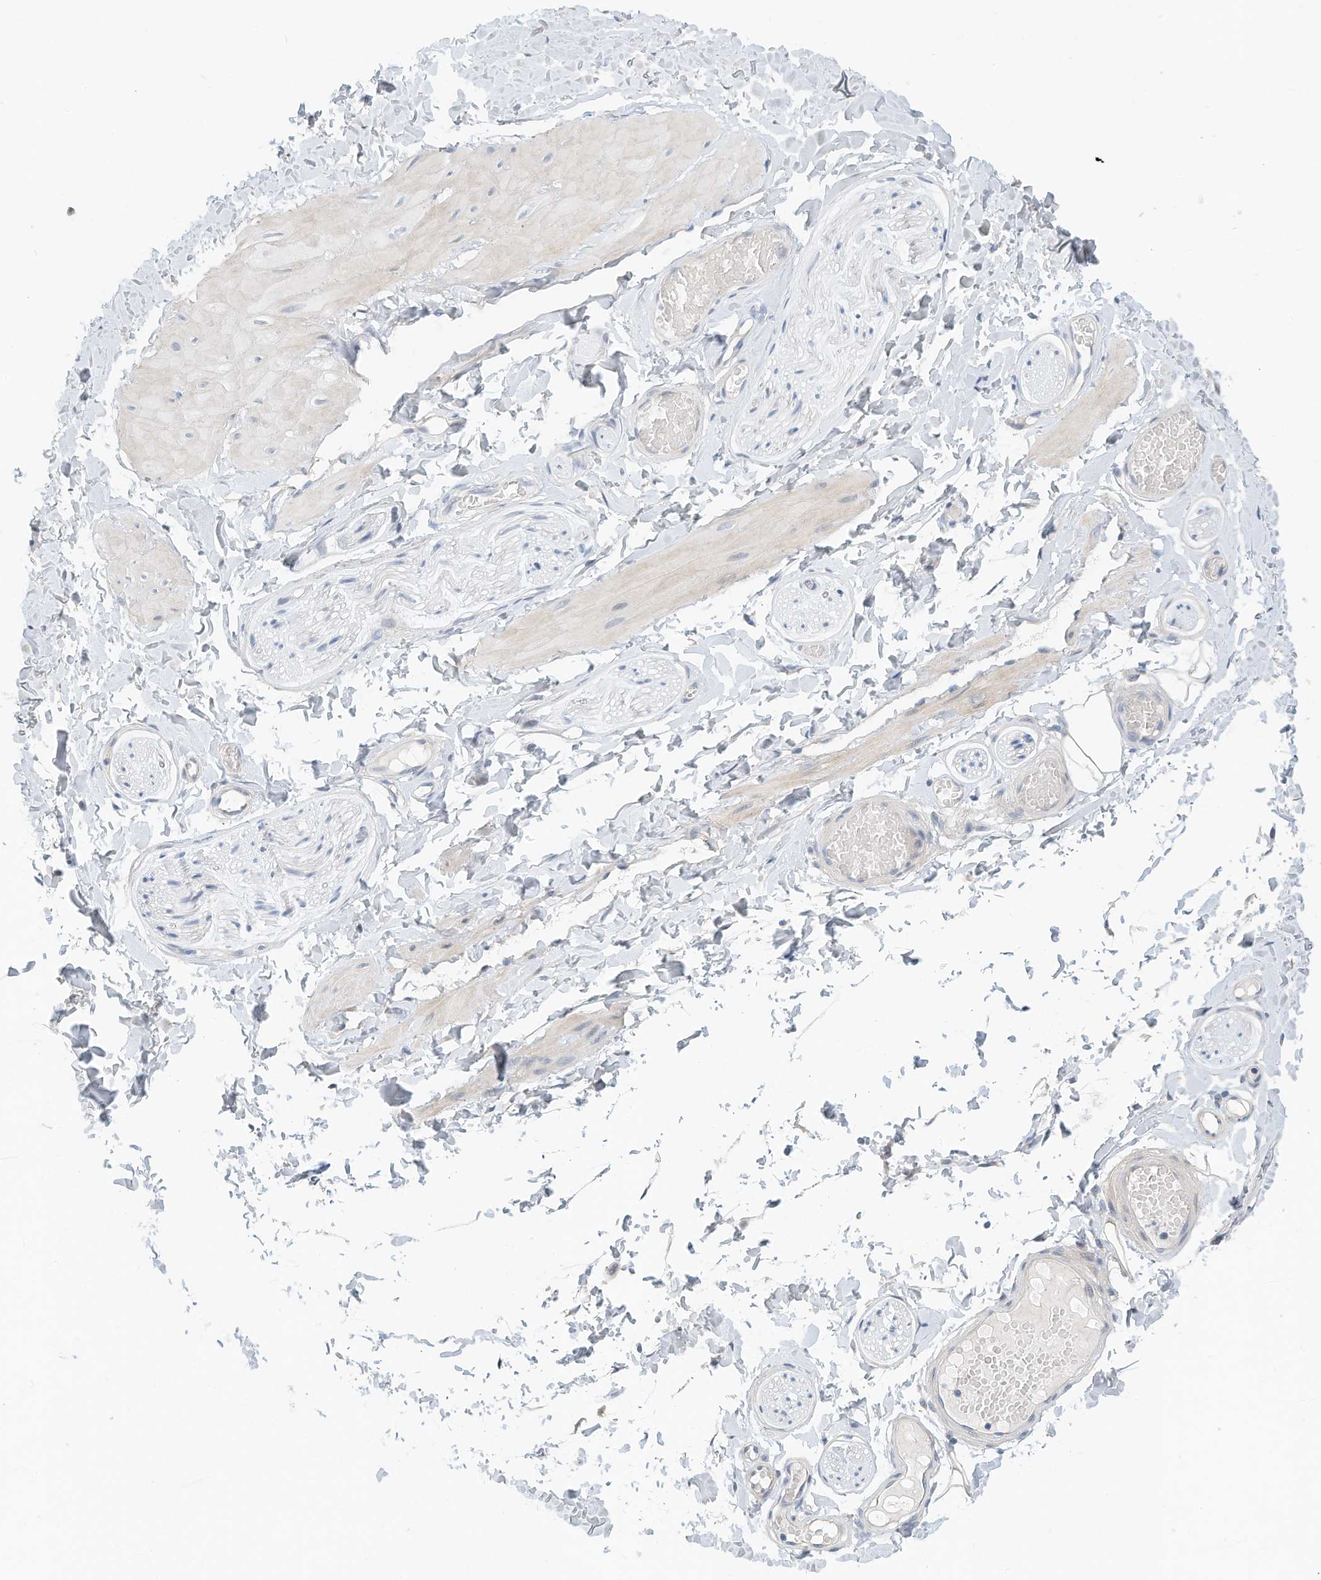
{"staining": {"intensity": "negative", "quantity": "none", "location": "none"}, "tissue": "adipose tissue", "cell_type": "Adipocytes", "image_type": "normal", "snomed": [{"axis": "morphology", "description": "Normal tissue, NOS"}, {"axis": "topography", "description": "Adipose tissue"}, {"axis": "topography", "description": "Vascular tissue"}, {"axis": "topography", "description": "Peripheral nerve tissue"}], "caption": "Adipocytes are negative for protein expression in normal human adipose tissue. (DAB (3,3'-diaminobenzidine) immunohistochemistry visualized using brightfield microscopy, high magnification).", "gene": "ARHGAP28", "patient": {"sex": "male", "age": 25}}